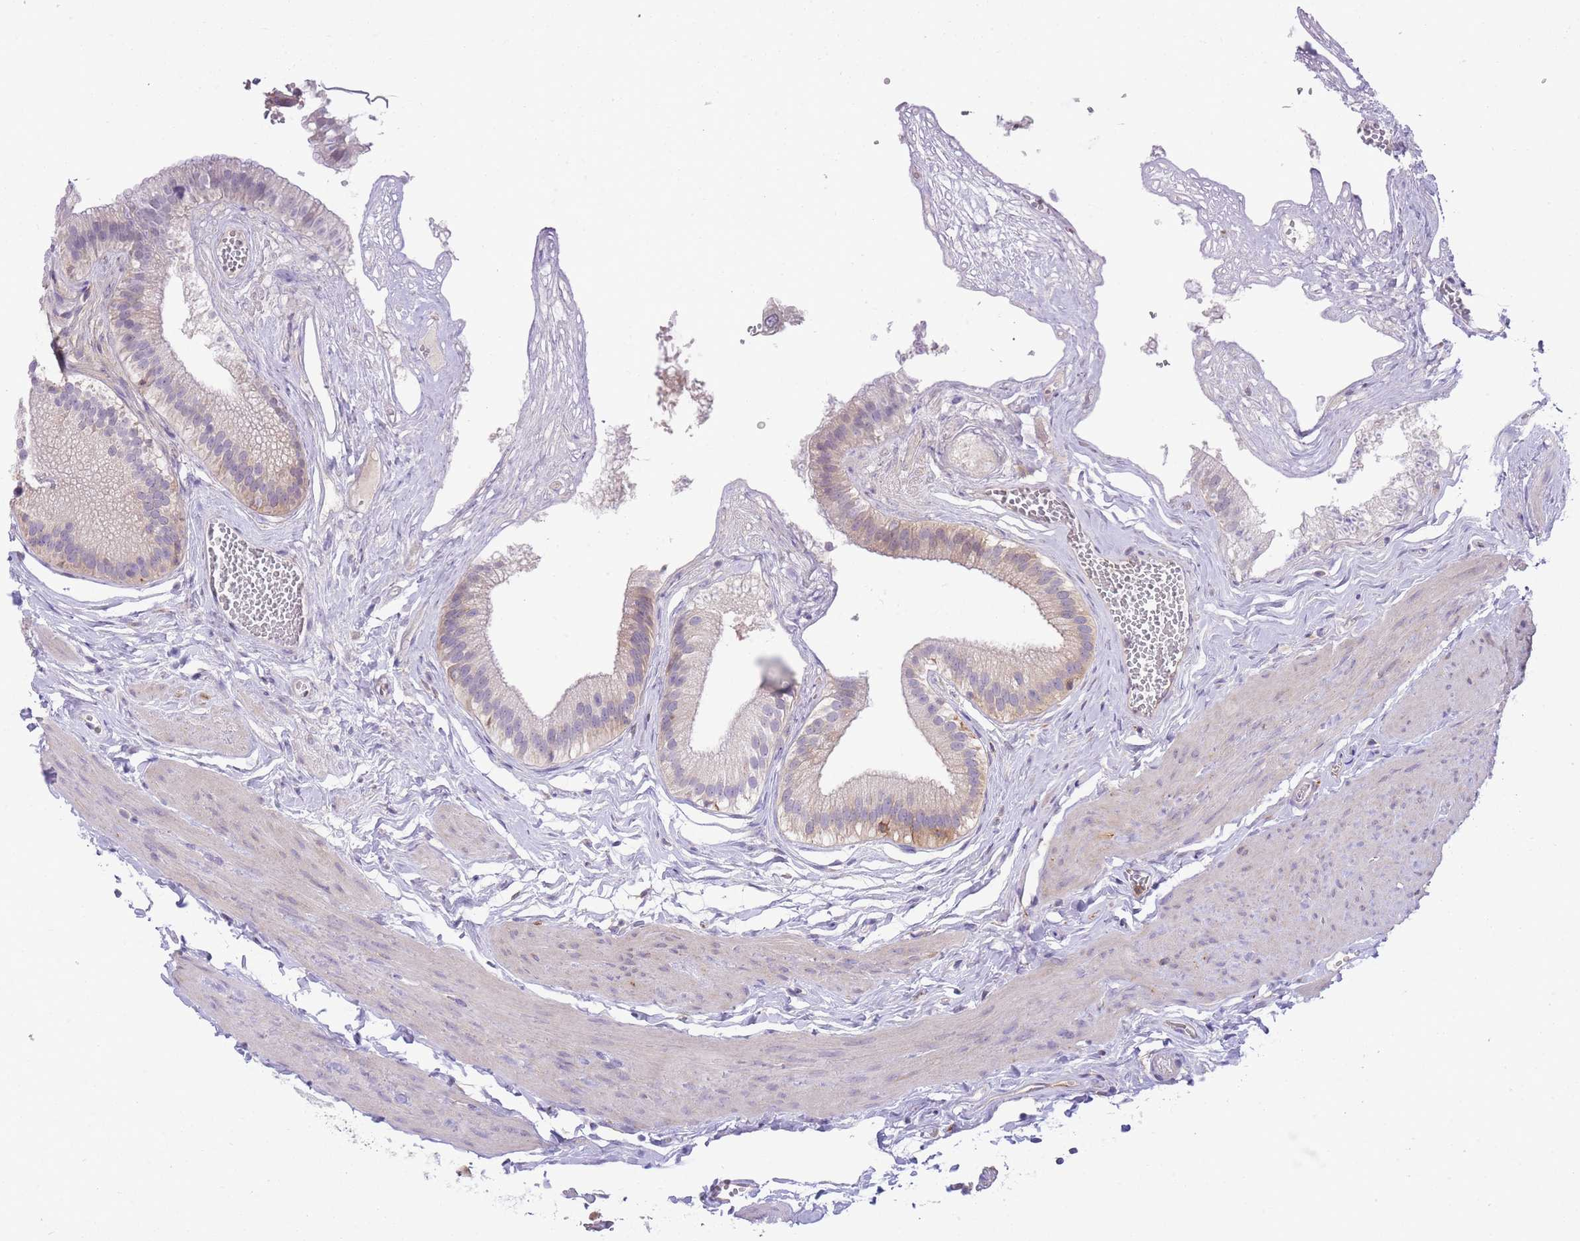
{"staining": {"intensity": "weak", "quantity": "<25%", "location": "cytoplasmic/membranous"}, "tissue": "gallbladder", "cell_type": "Glandular cells", "image_type": "normal", "snomed": [{"axis": "morphology", "description": "Normal tissue, NOS"}, {"axis": "topography", "description": "Gallbladder"}], "caption": "Immunohistochemical staining of benign gallbladder displays no significant staining in glandular cells. (DAB (3,3'-diaminobenzidine) immunohistochemistry, high magnification).", "gene": "PRKAR1A", "patient": {"sex": "female", "age": 54}}